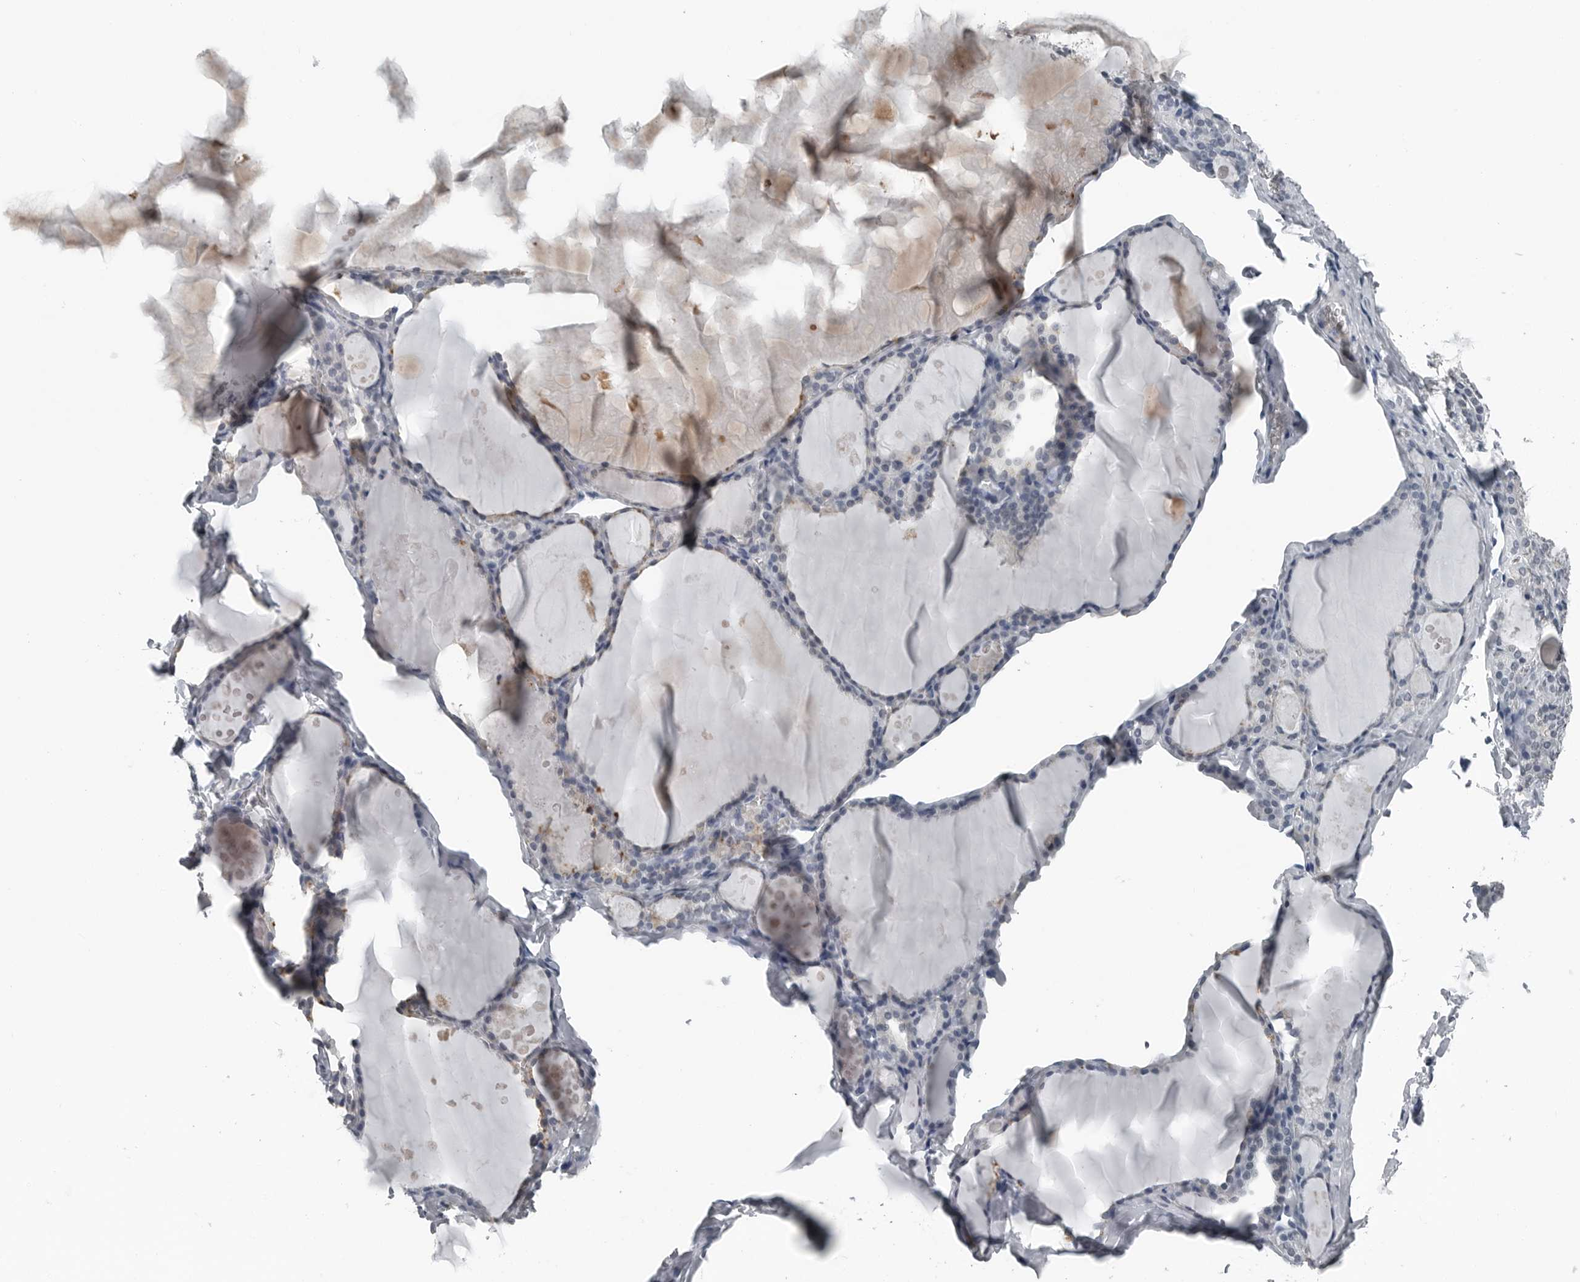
{"staining": {"intensity": "negative", "quantity": "none", "location": "none"}, "tissue": "thyroid gland", "cell_type": "Glandular cells", "image_type": "normal", "snomed": [{"axis": "morphology", "description": "Normal tissue, NOS"}, {"axis": "topography", "description": "Thyroid gland"}], "caption": "Immunohistochemistry histopathology image of normal human thyroid gland stained for a protein (brown), which shows no expression in glandular cells. (DAB (3,3'-diaminobenzidine) immunohistochemistry (IHC), high magnification).", "gene": "SPINK1", "patient": {"sex": "male", "age": 56}}